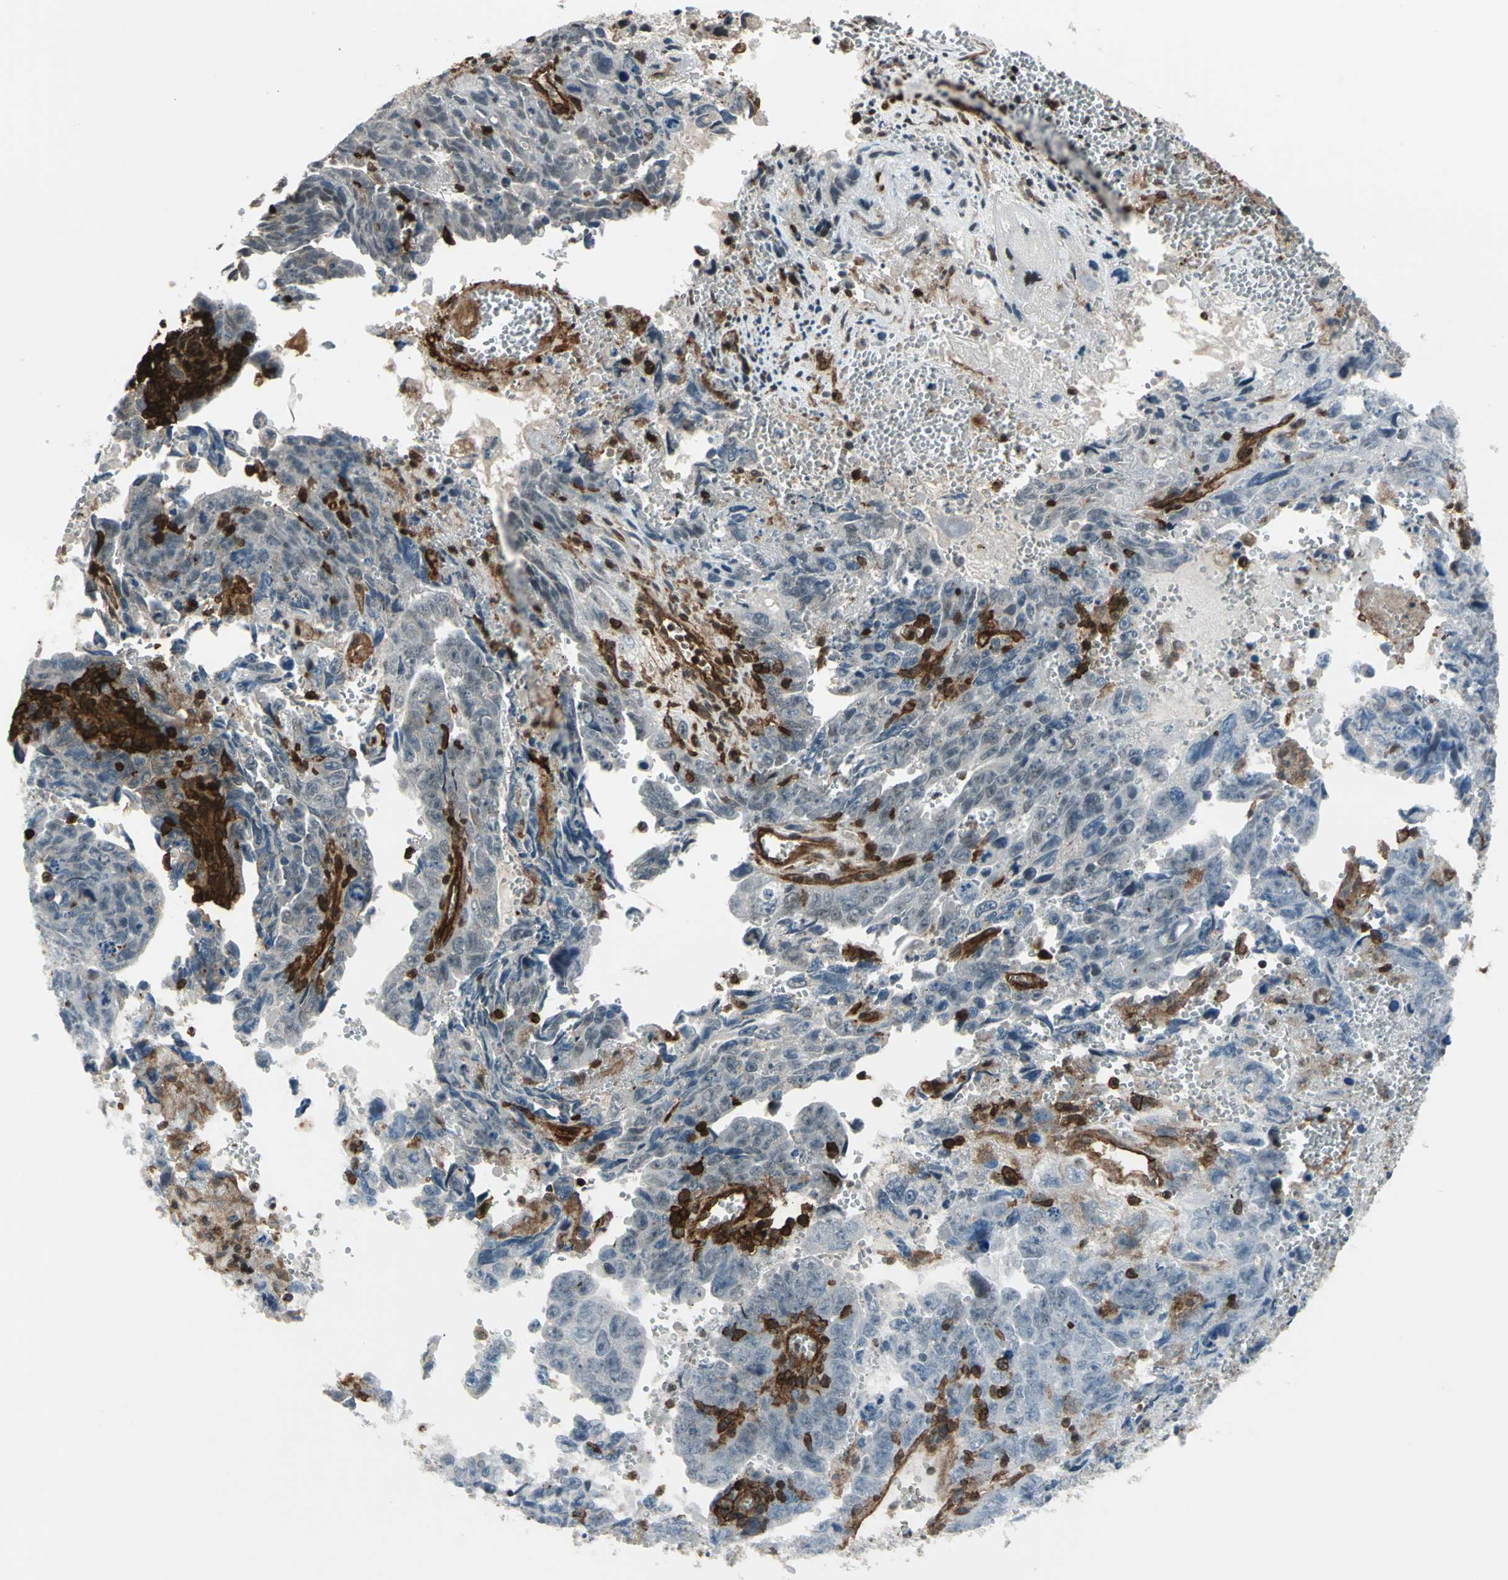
{"staining": {"intensity": "negative", "quantity": "none", "location": "none"}, "tissue": "testis cancer", "cell_type": "Tumor cells", "image_type": "cancer", "snomed": [{"axis": "morphology", "description": "Carcinoma, Embryonal, NOS"}, {"axis": "topography", "description": "Testis"}], "caption": "The histopathology image demonstrates no significant positivity in tumor cells of testis cancer. The staining was performed using DAB (3,3'-diaminobenzidine) to visualize the protein expression in brown, while the nuclei were stained in blue with hematoxylin (Magnification: 20x).", "gene": "NR2C2", "patient": {"sex": "male", "age": 28}}